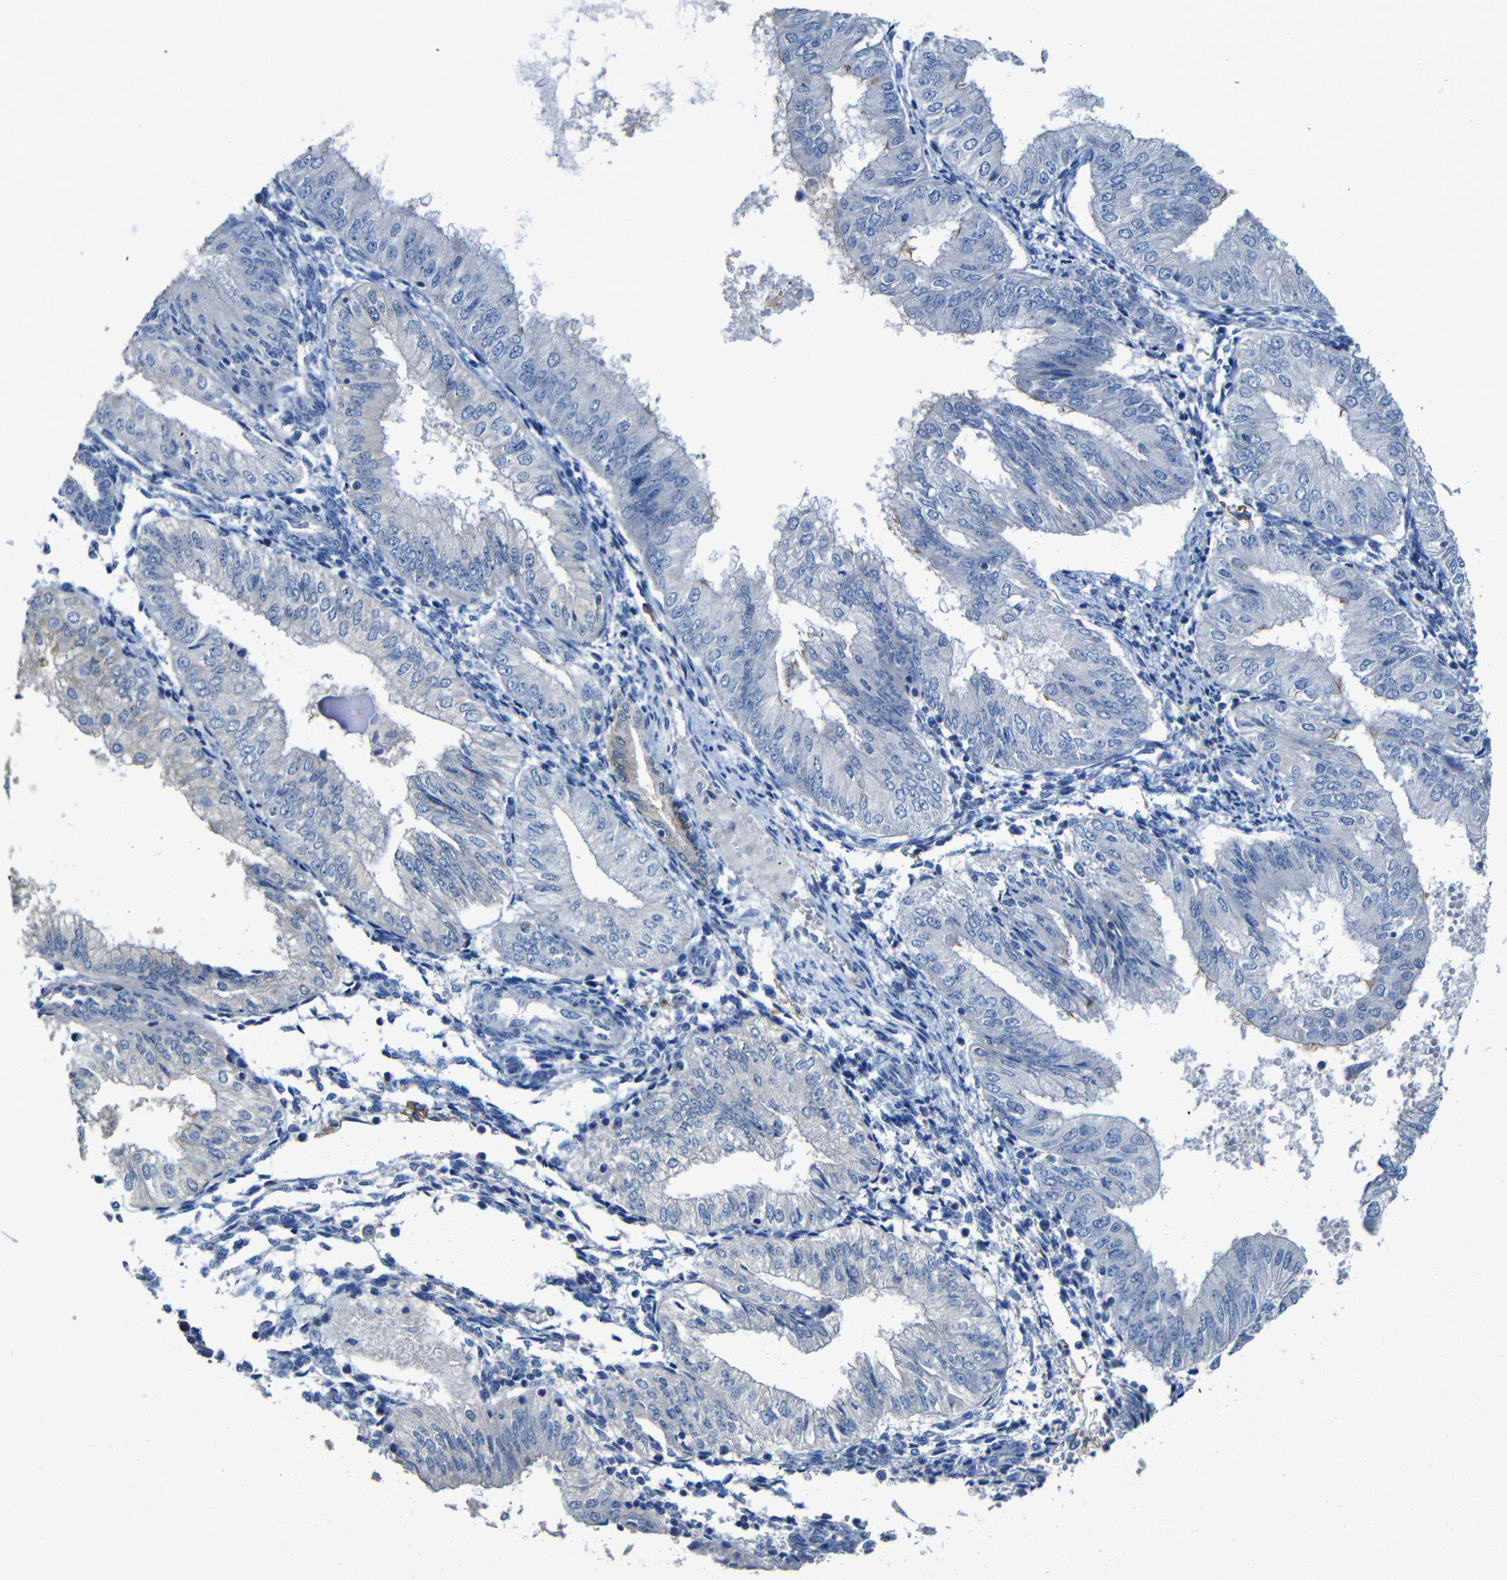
{"staining": {"intensity": "negative", "quantity": "none", "location": "none"}, "tissue": "endometrial cancer", "cell_type": "Tumor cells", "image_type": "cancer", "snomed": [{"axis": "morphology", "description": "Adenocarcinoma, NOS"}, {"axis": "topography", "description": "Endometrium"}], "caption": "Immunohistochemistry (IHC) micrograph of neoplastic tissue: endometrial cancer (adenocarcinoma) stained with DAB reveals no significant protein staining in tumor cells. The staining is performed using DAB brown chromogen with nuclei counter-stained in using hematoxylin.", "gene": "ACKR2", "patient": {"sex": "female", "age": 53}}